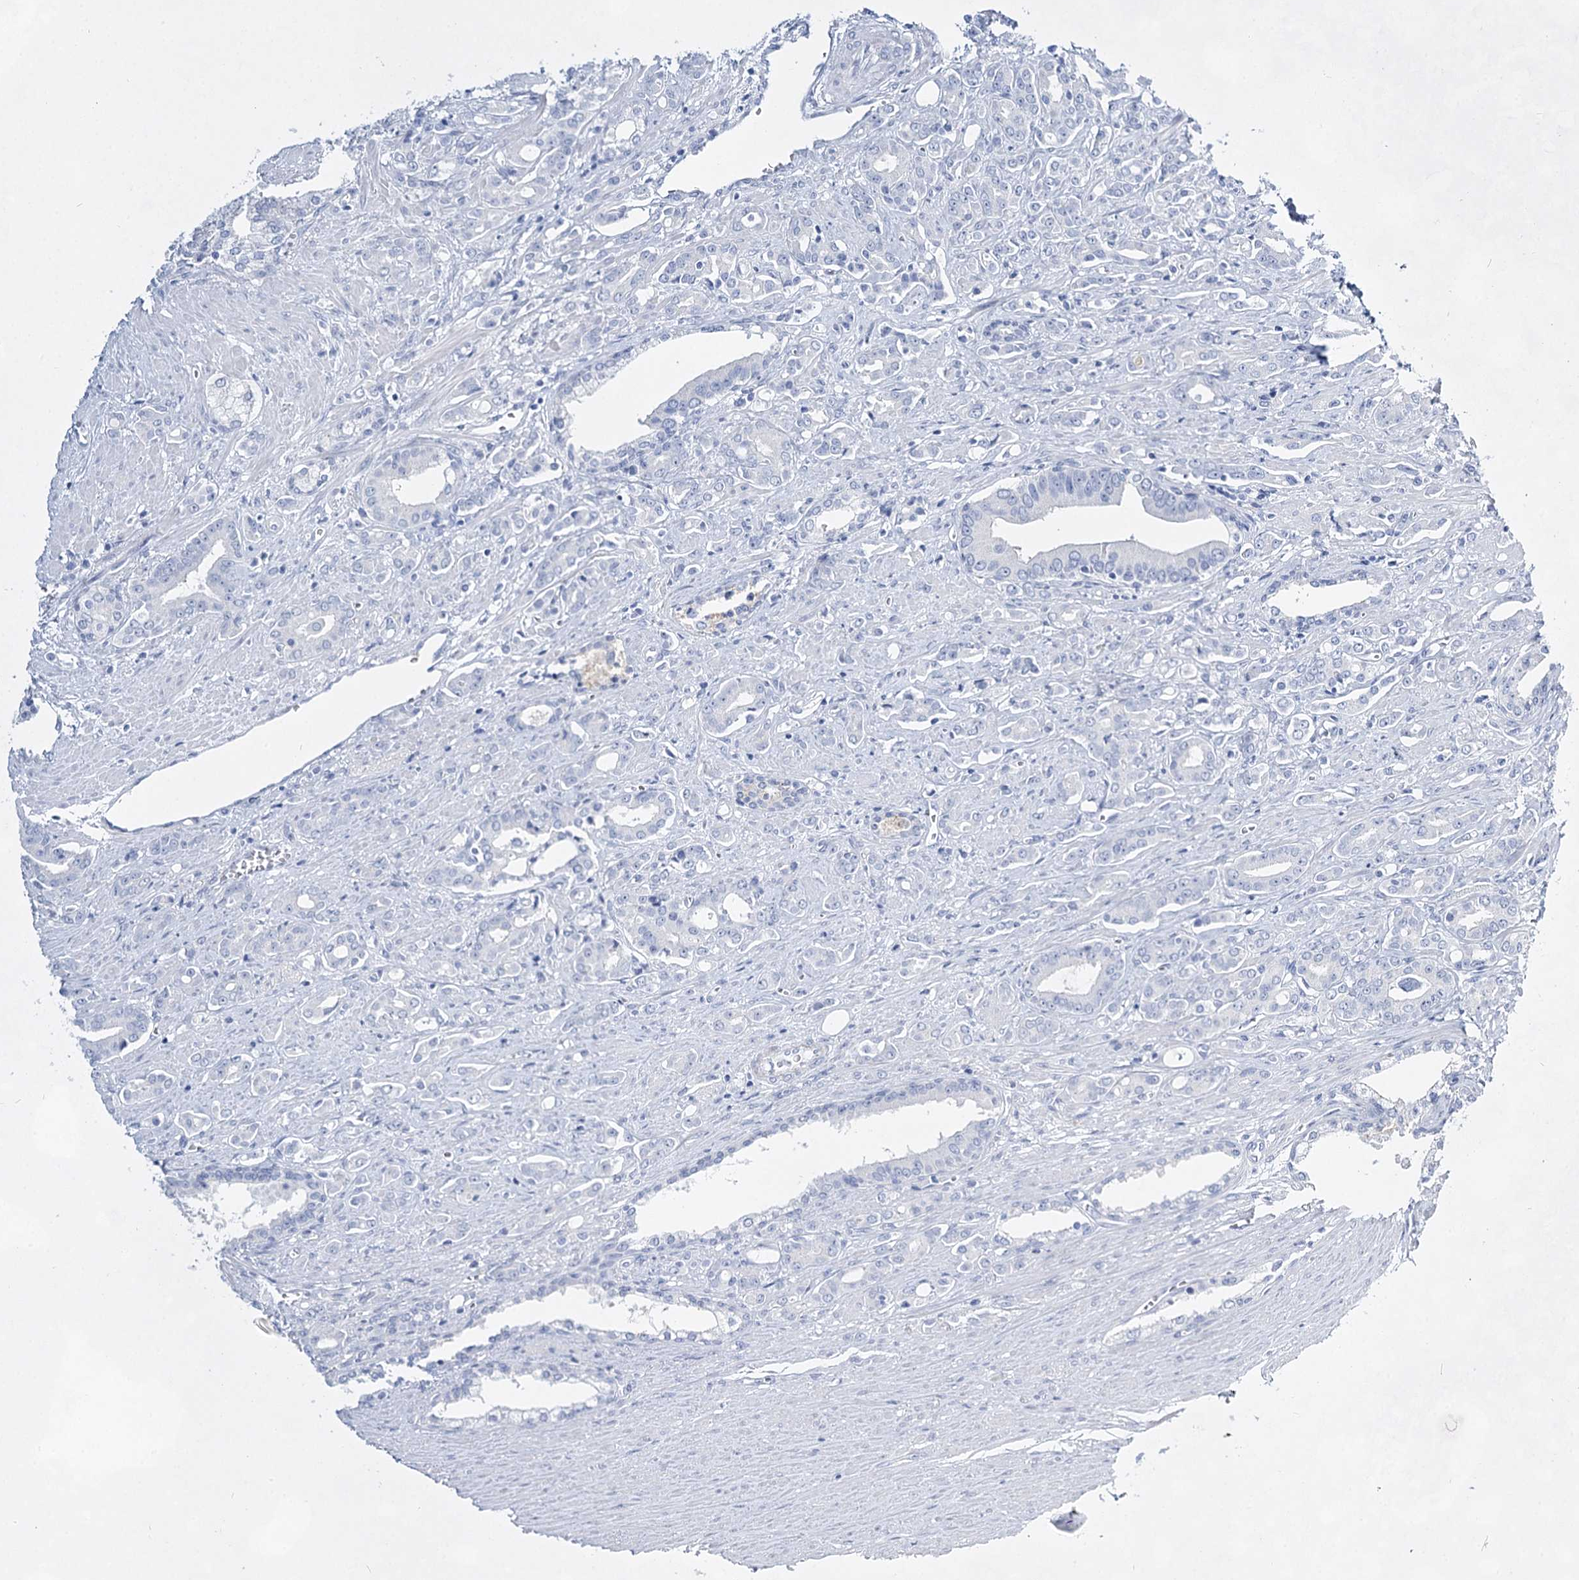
{"staining": {"intensity": "negative", "quantity": "none", "location": "none"}, "tissue": "prostate cancer", "cell_type": "Tumor cells", "image_type": "cancer", "snomed": [{"axis": "morphology", "description": "Adenocarcinoma, High grade"}, {"axis": "topography", "description": "Prostate"}], "caption": "Immunohistochemical staining of prostate high-grade adenocarcinoma shows no significant positivity in tumor cells.", "gene": "SLC17A2", "patient": {"sex": "male", "age": 72}}